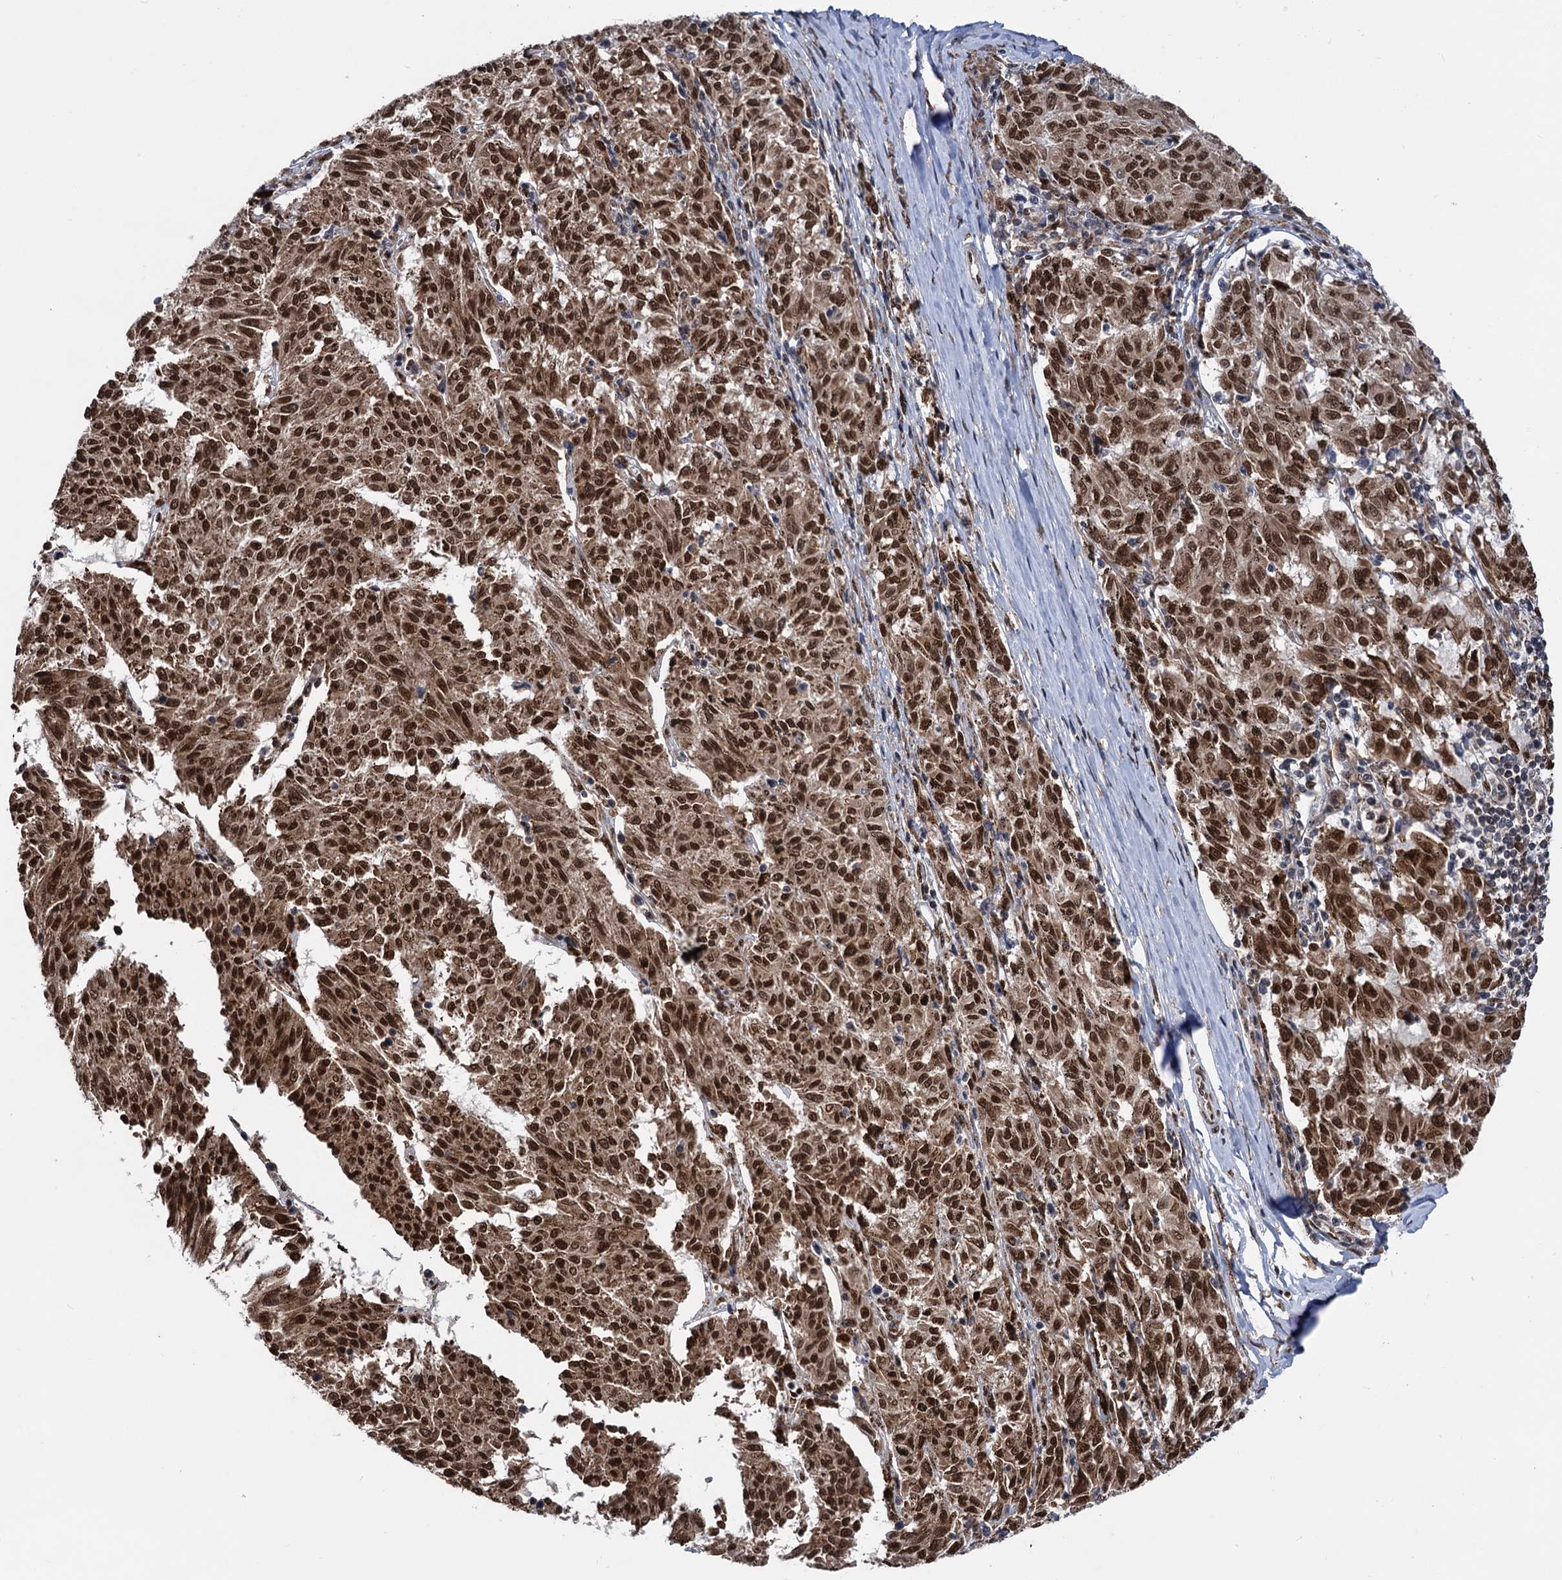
{"staining": {"intensity": "moderate", "quantity": ">75%", "location": "cytoplasmic/membranous,nuclear"}, "tissue": "melanoma", "cell_type": "Tumor cells", "image_type": "cancer", "snomed": [{"axis": "morphology", "description": "Malignant melanoma, NOS"}, {"axis": "topography", "description": "Skin"}], "caption": "This is a histology image of immunohistochemistry (IHC) staining of malignant melanoma, which shows moderate staining in the cytoplasmic/membranous and nuclear of tumor cells.", "gene": "MESD", "patient": {"sex": "female", "age": 72}}